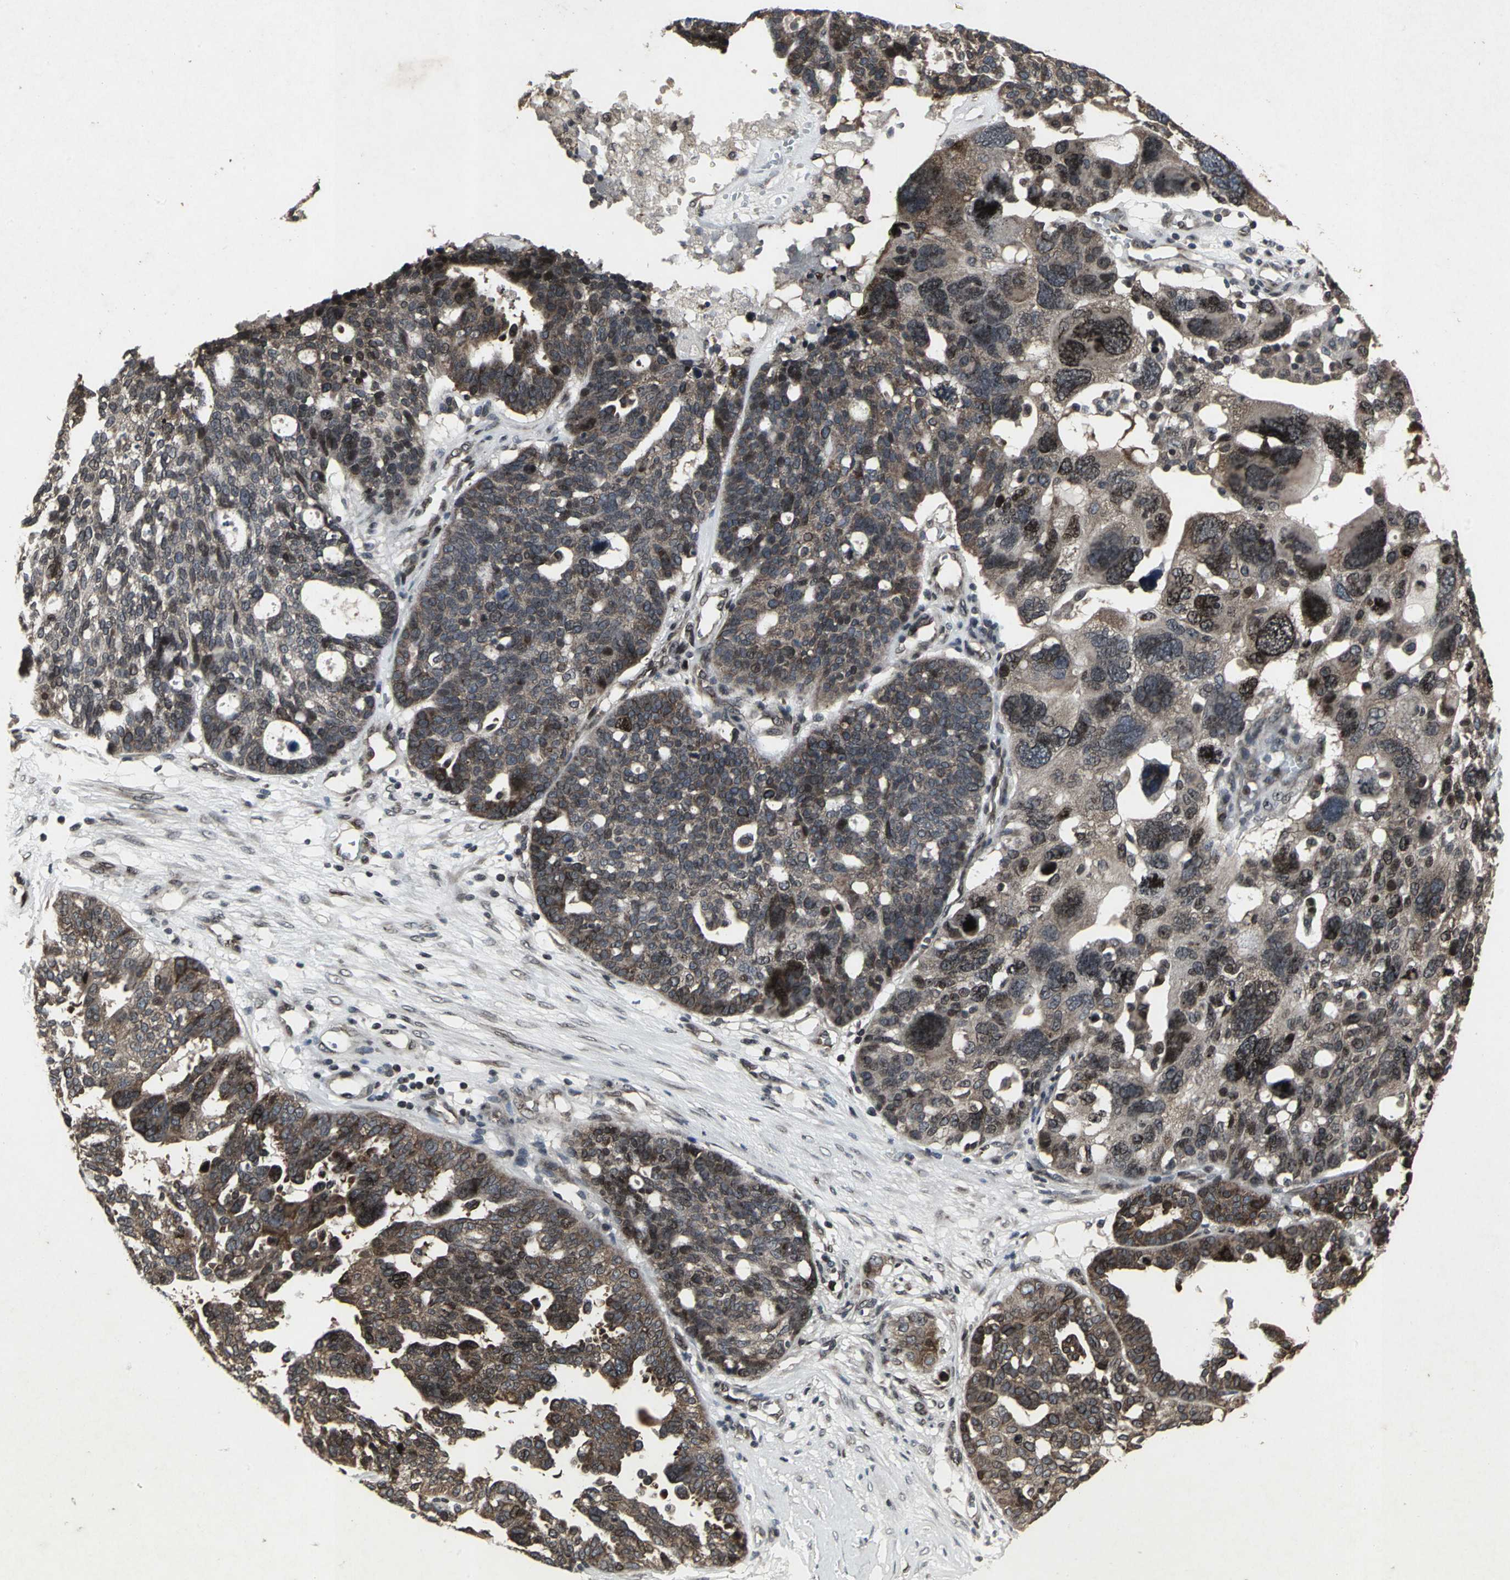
{"staining": {"intensity": "strong", "quantity": "25%-75%", "location": "nuclear"}, "tissue": "ovarian cancer", "cell_type": "Tumor cells", "image_type": "cancer", "snomed": [{"axis": "morphology", "description": "Cystadenocarcinoma, serous, NOS"}, {"axis": "topography", "description": "Ovary"}], "caption": "There is high levels of strong nuclear staining in tumor cells of ovarian cancer (serous cystadenocarcinoma), as demonstrated by immunohistochemical staining (brown color).", "gene": "SH2B3", "patient": {"sex": "female", "age": 59}}